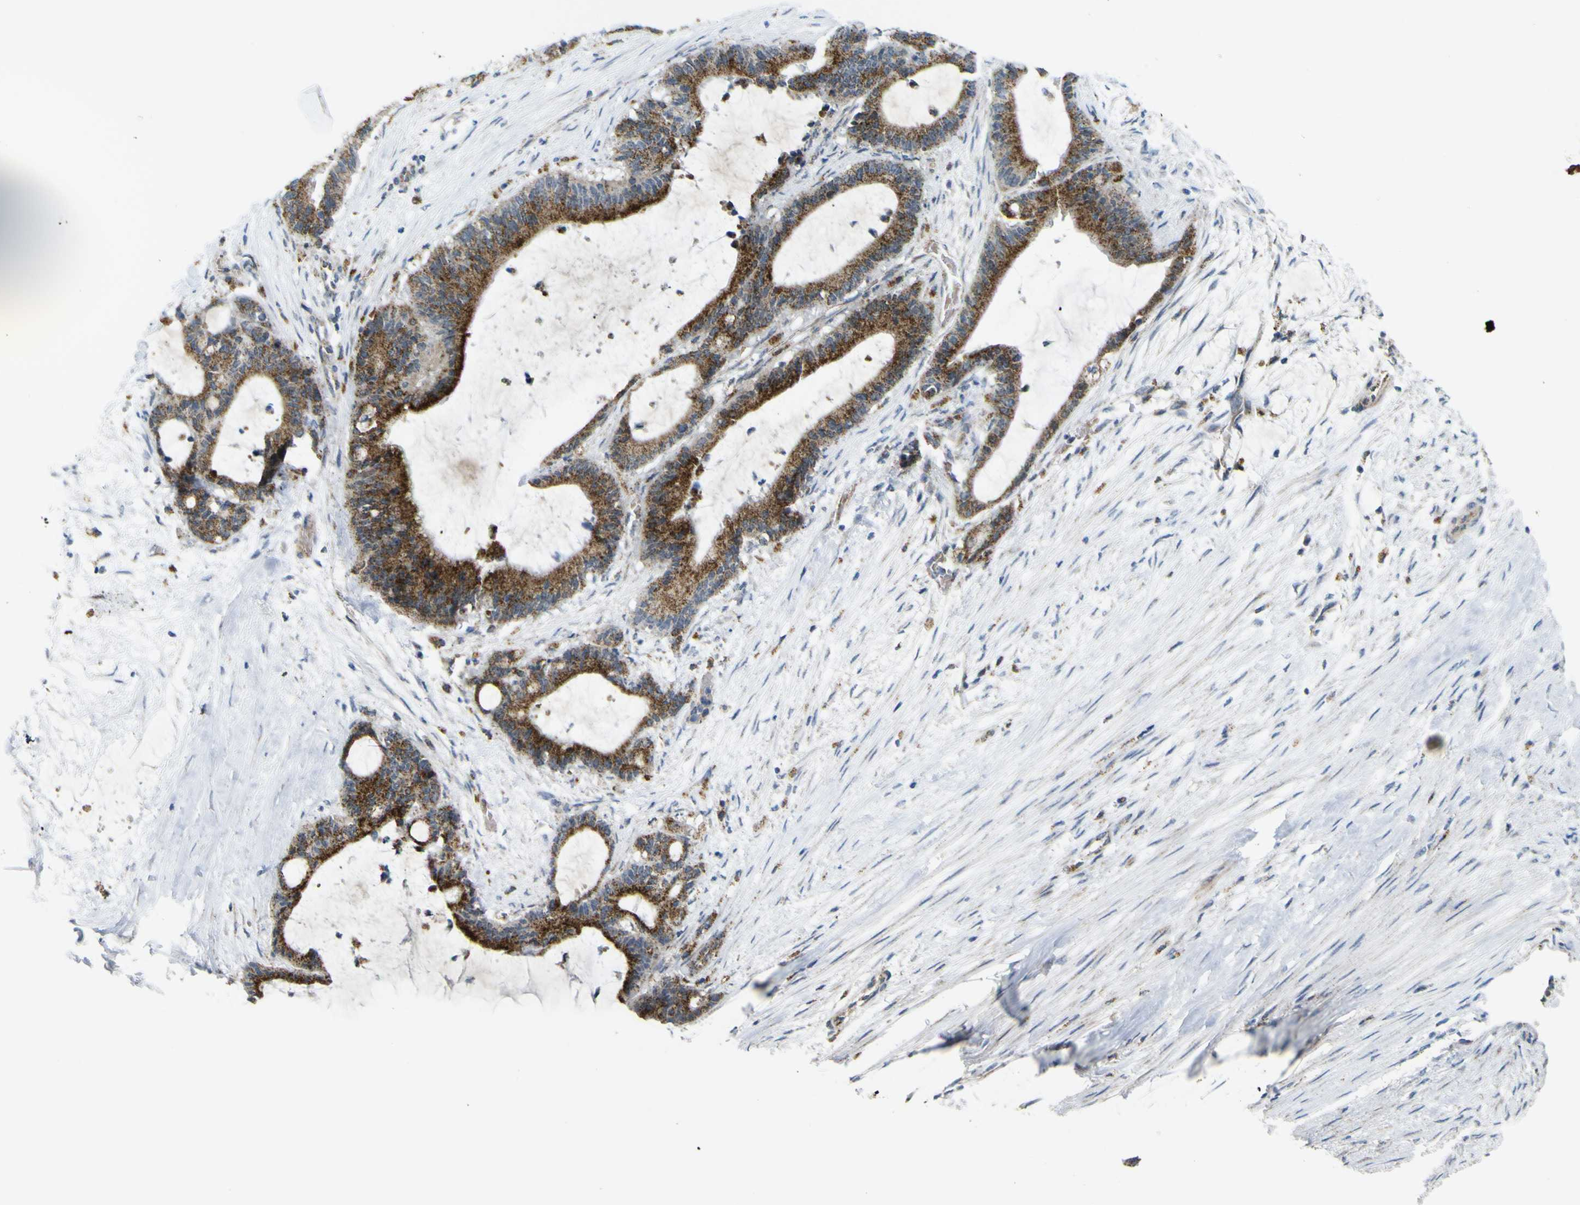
{"staining": {"intensity": "strong", "quantity": ">75%", "location": "cytoplasmic/membranous"}, "tissue": "liver cancer", "cell_type": "Tumor cells", "image_type": "cancer", "snomed": [{"axis": "morphology", "description": "Cholangiocarcinoma"}, {"axis": "topography", "description": "Liver"}], "caption": "This photomicrograph exhibits cholangiocarcinoma (liver) stained with IHC to label a protein in brown. The cytoplasmic/membranous of tumor cells show strong positivity for the protein. Nuclei are counter-stained blue.", "gene": "ACBD5", "patient": {"sex": "female", "age": 73}}